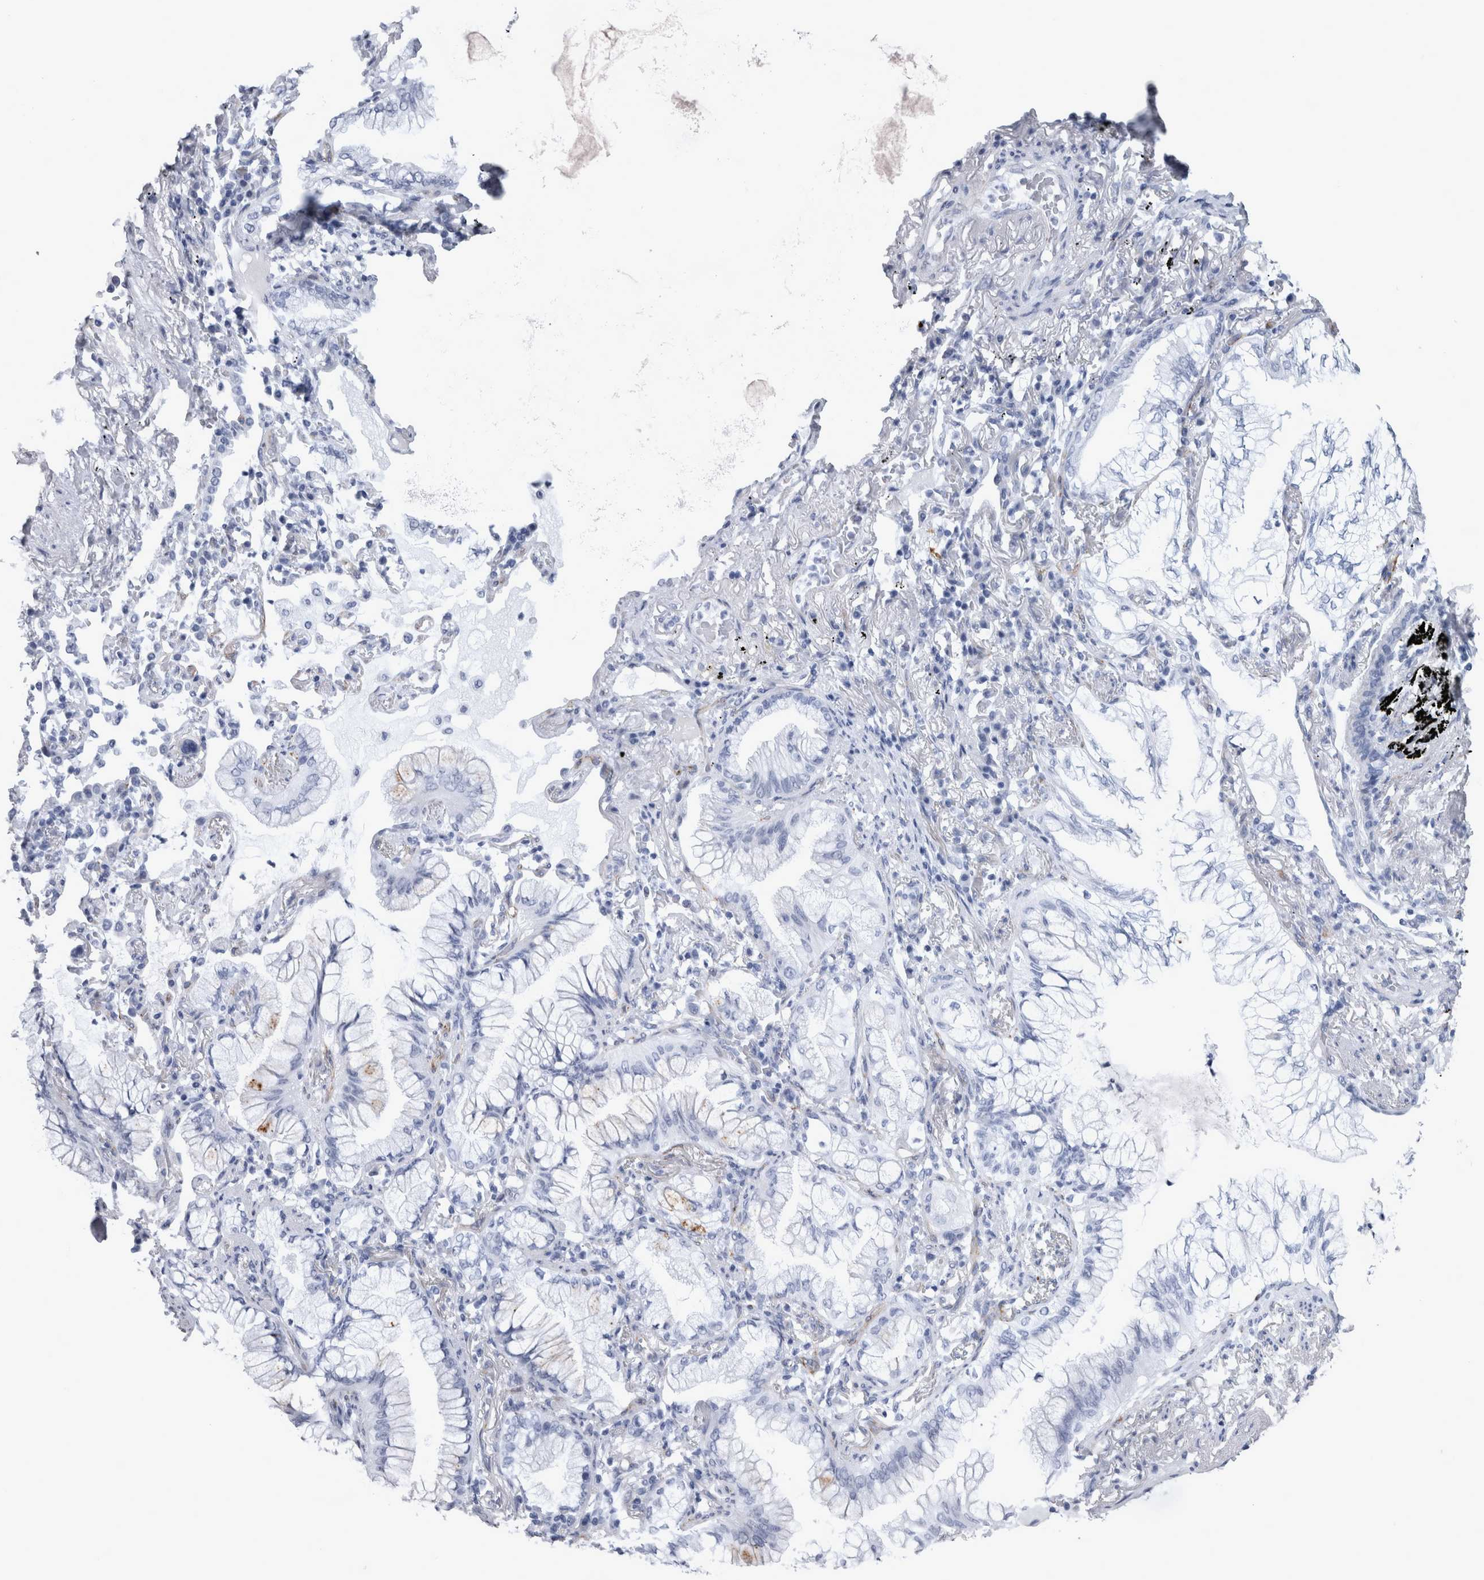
{"staining": {"intensity": "negative", "quantity": "none", "location": "none"}, "tissue": "lung cancer", "cell_type": "Tumor cells", "image_type": "cancer", "snomed": [{"axis": "morphology", "description": "Adenocarcinoma, NOS"}, {"axis": "topography", "description": "Lung"}], "caption": "This is a photomicrograph of IHC staining of lung cancer, which shows no expression in tumor cells.", "gene": "VWDE", "patient": {"sex": "female", "age": 70}}